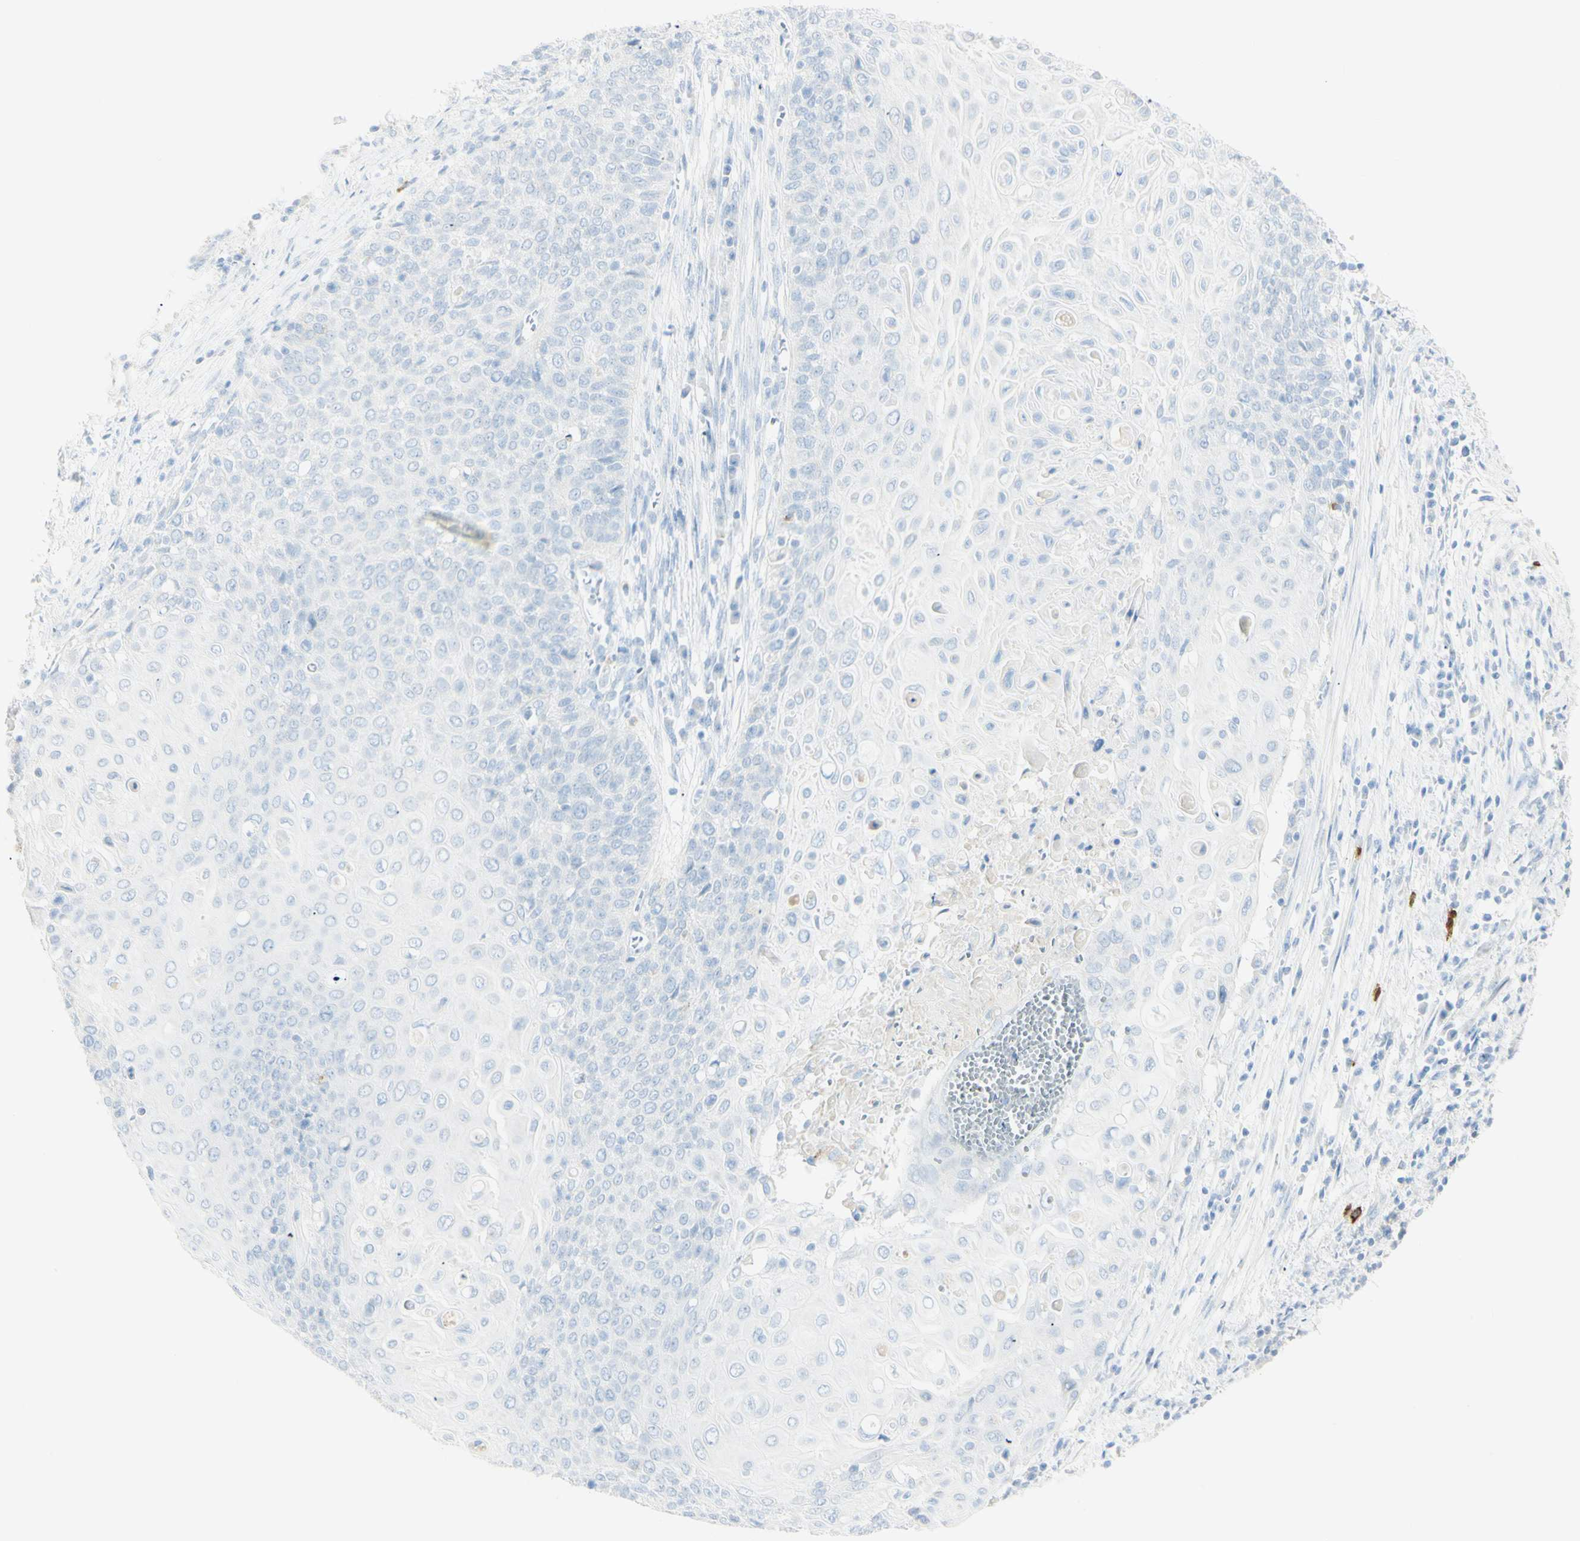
{"staining": {"intensity": "negative", "quantity": "none", "location": "none"}, "tissue": "cervical cancer", "cell_type": "Tumor cells", "image_type": "cancer", "snomed": [{"axis": "morphology", "description": "Squamous cell carcinoma, NOS"}, {"axis": "topography", "description": "Cervix"}], "caption": "This is a photomicrograph of immunohistochemistry (IHC) staining of squamous cell carcinoma (cervical), which shows no positivity in tumor cells.", "gene": "LETM1", "patient": {"sex": "female", "age": 39}}